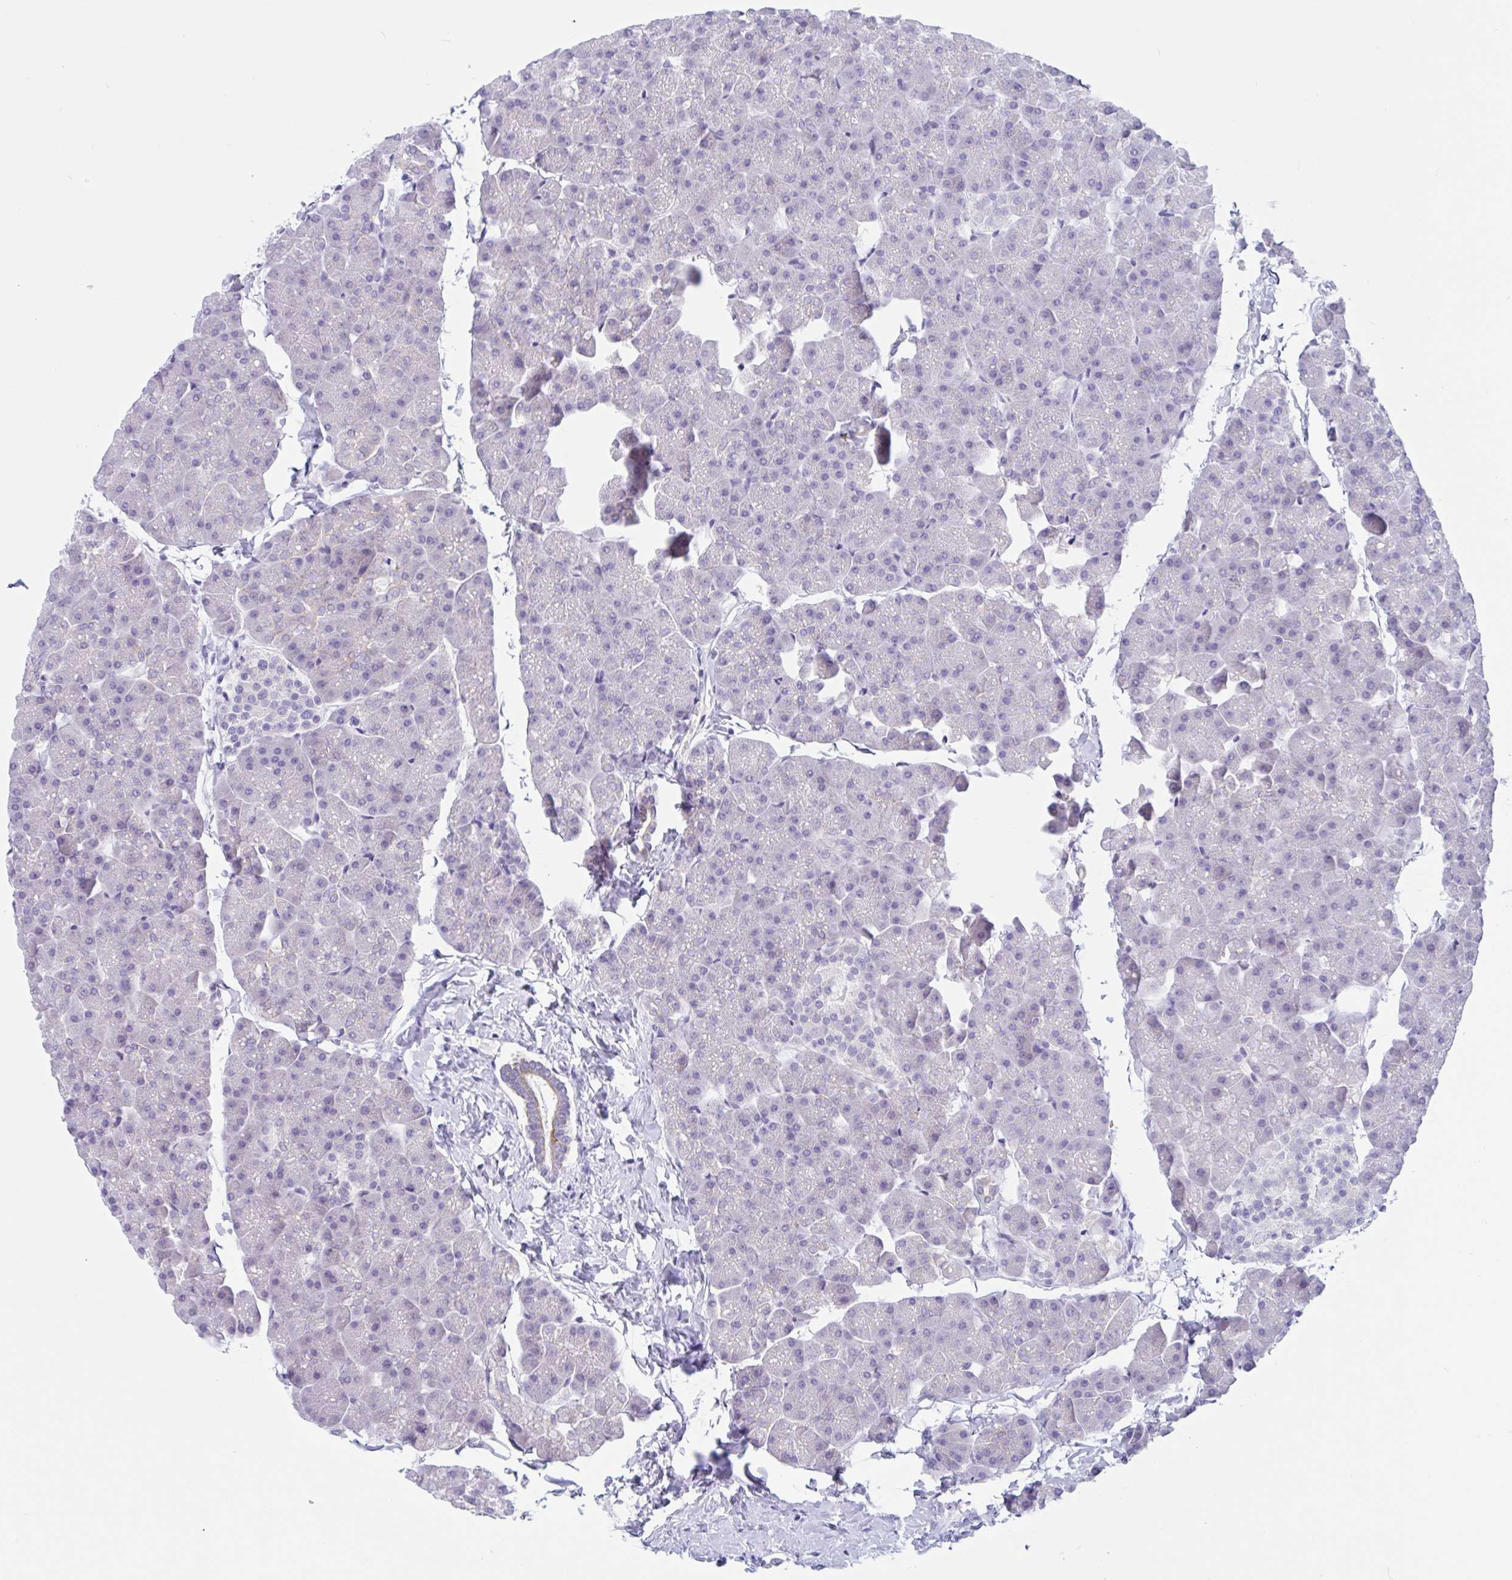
{"staining": {"intensity": "negative", "quantity": "none", "location": "none"}, "tissue": "pancreas", "cell_type": "Exocrine glandular cells", "image_type": "normal", "snomed": [{"axis": "morphology", "description": "Normal tissue, NOS"}, {"axis": "topography", "description": "Pancreas"}], "caption": "The image reveals no significant positivity in exocrine glandular cells of pancreas. Brightfield microscopy of immunohistochemistry (IHC) stained with DAB (3,3'-diaminobenzidine) (brown) and hematoxylin (blue), captured at high magnification.", "gene": "OR6N2", "patient": {"sex": "male", "age": 35}}